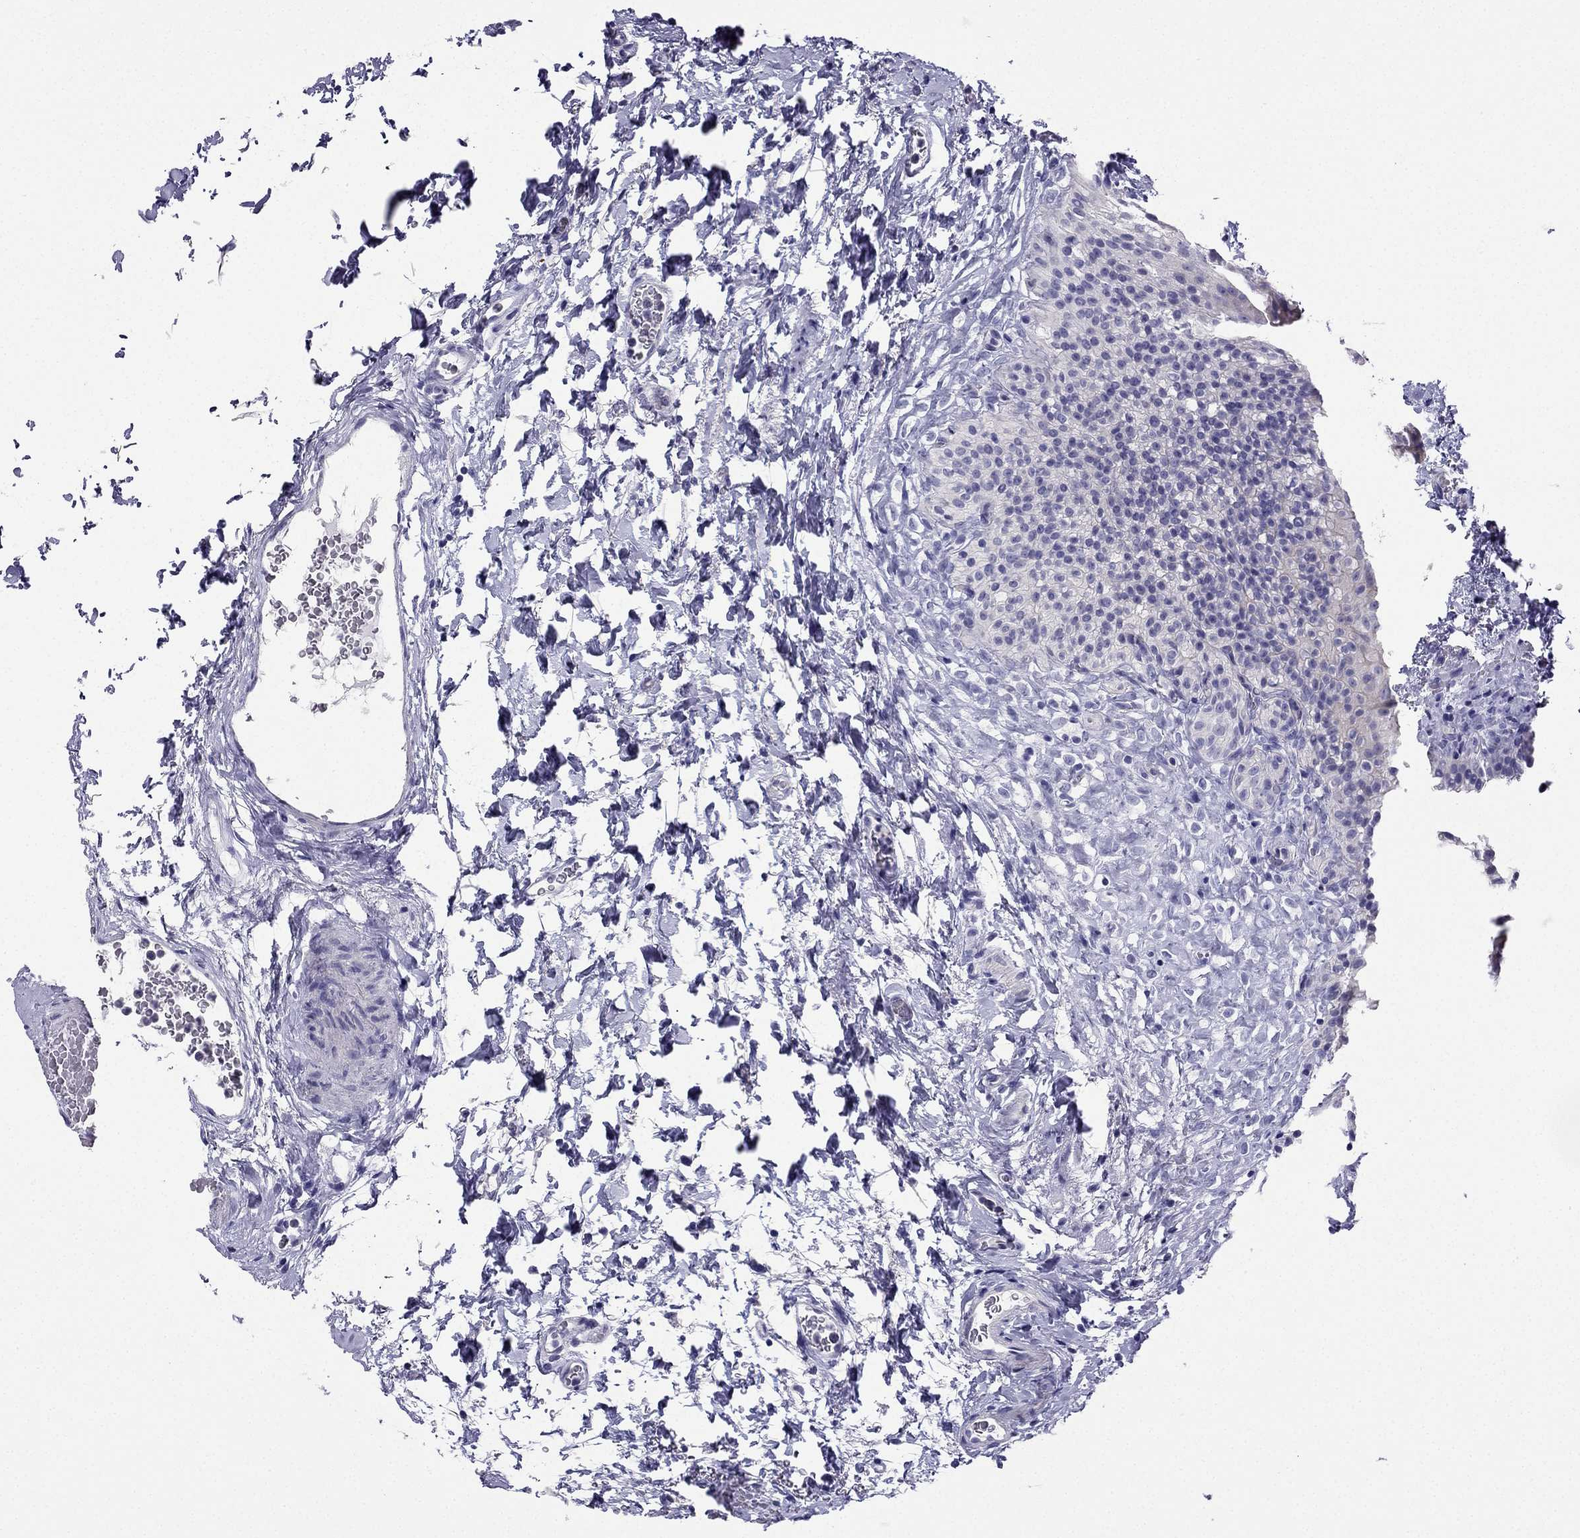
{"staining": {"intensity": "negative", "quantity": "none", "location": "none"}, "tissue": "urinary bladder", "cell_type": "Urothelial cells", "image_type": "normal", "snomed": [{"axis": "morphology", "description": "Normal tissue, NOS"}, {"axis": "topography", "description": "Urinary bladder"}], "caption": "Immunohistochemistry (IHC) photomicrograph of benign urinary bladder: urinary bladder stained with DAB (3,3'-diaminobenzidine) reveals no significant protein positivity in urothelial cells.", "gene": "KCNJ10", "patient": {"sex": "male", "age": 76}}